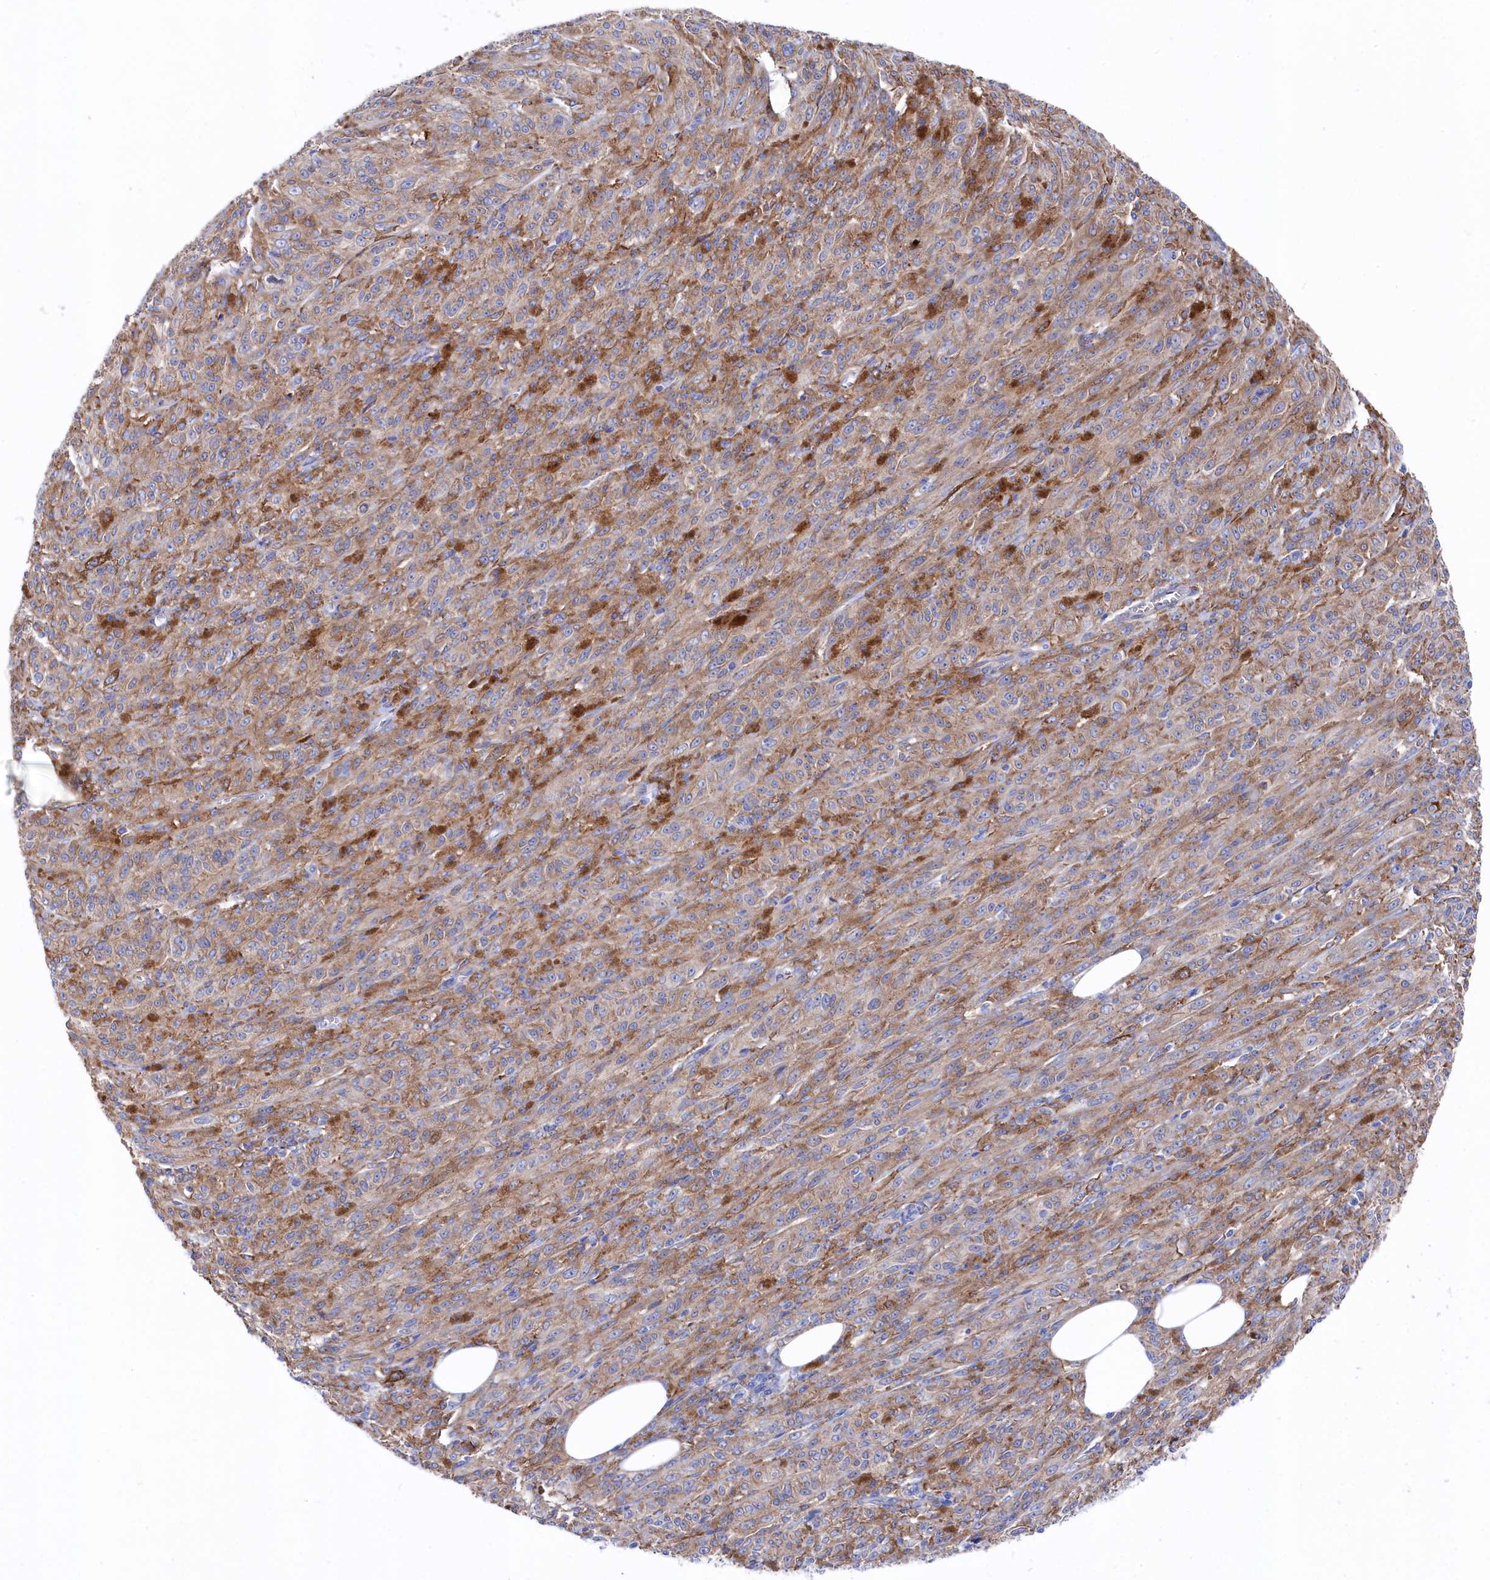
{"staining": {"intensity": "moderate", "quantity": "25%-75%", "location": "cytoplasmic/membranous"}, "tissue": "melanoma", "cell_type": "Tumor cells", "image_type": "cancer", "snomed": [{"axis": "morphology", "description": "Malignant melanoma, NOS"}, {"axis": "topography", "description": "Skin"}], "caption": "The immunohistochemical stain labels moderate cytoplasmic/membranous expression in tumor cells of malignant melanoma tissue. The staining was performed using DAB to visualize the protein expression in brown, while the nuclei were stained in blue with hematoxylin (Magnification: 20x).", "gene": "C12orf73", "patient": {"sex": "female", "age": 52}}